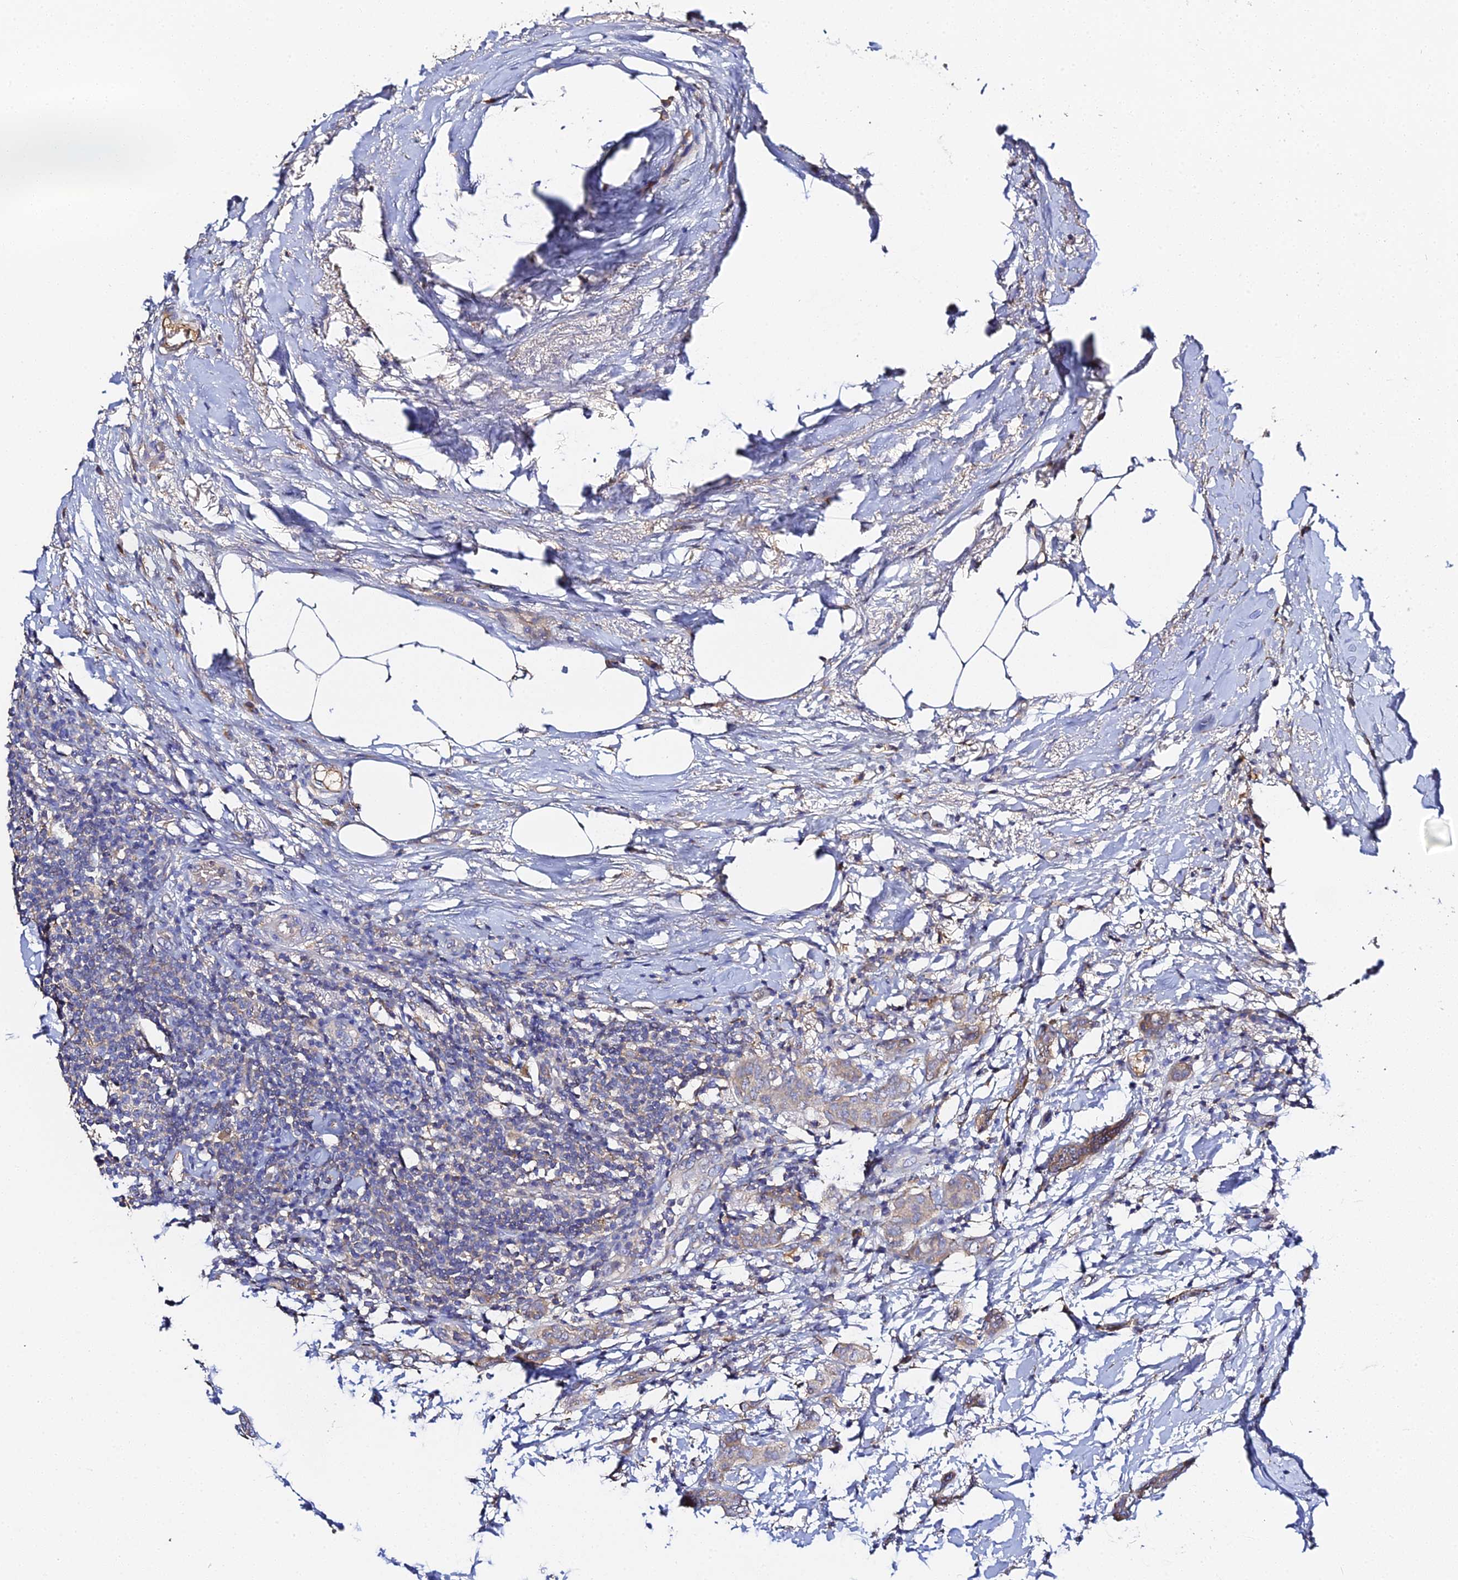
{"staining": {"intensity": "moderate", "quantity": ">75%", "location": "cytoplasmic/membranous"}, "tissue": "breast cancer", "cell_type": "Tumor cells", "image_type": "cancer", "snomed": [{"axis": "morphology", "description": "Duct carcinoma"}, {"axis": "topography", "description": "Breast"}], "caption": "A high-resolution micrograph shows immunohistochemistry (IHC) staining of infiltrating ductal carcinoma (breast), which reveals moderate cytoplasmic/membranous staining in approximately >75% of tumor cells. (DAB (3,3'-diaminobenzidine) IHC, brown staining for protein, blue staining for nuclei).", "gene": "SCX", "patient": {"sex": "female", "age": 72}}